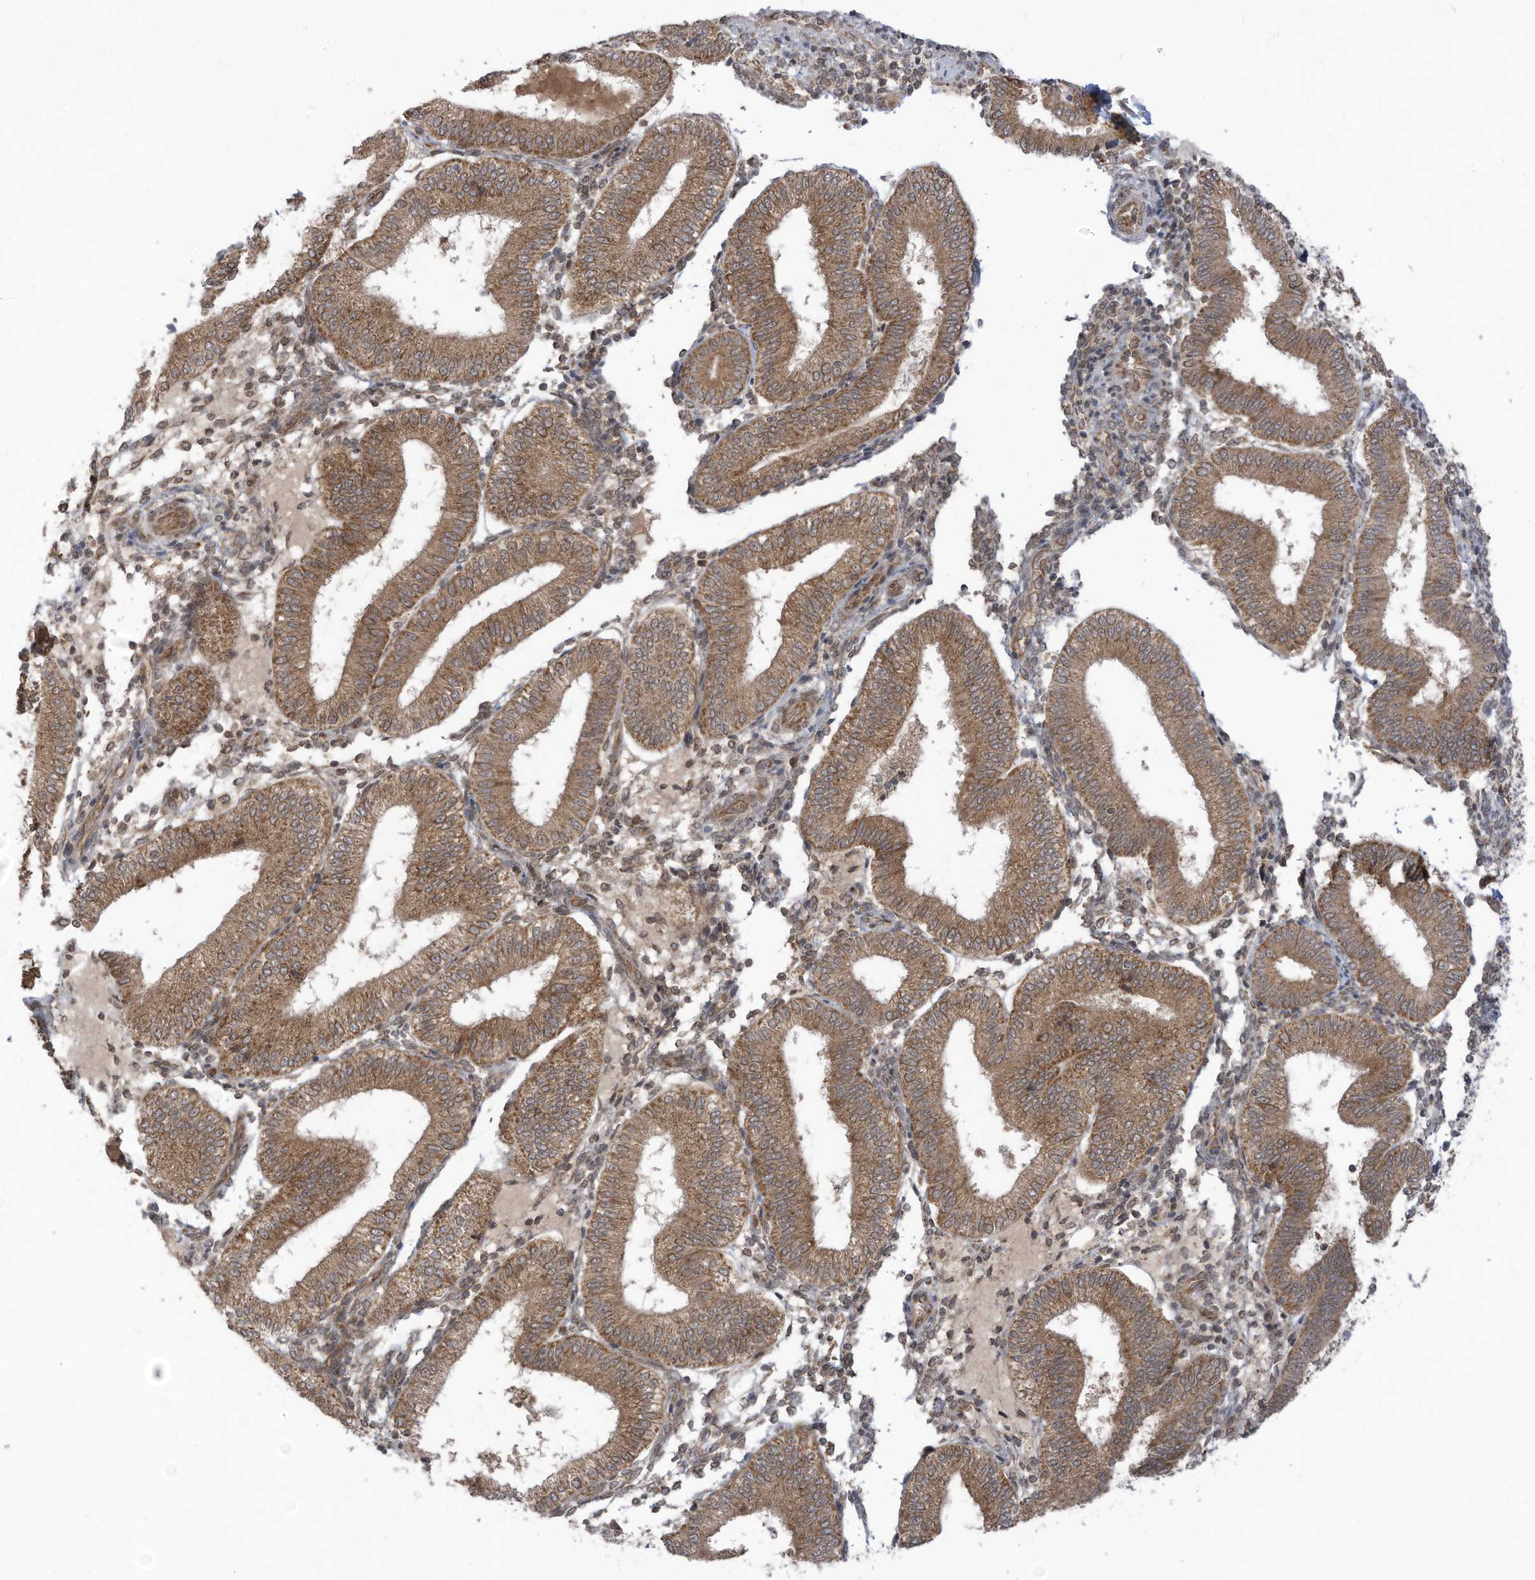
{"staining": {"intensity": "weak", "quantity": "25%-75%", "location": "cytoplasmic/membranous"}, "tissue": "endometrium", "cell_type": "Cells in endometrial stroma", "image_type": "normal", "snomed": [{"axis": "morphology", "description": "Normal tissue, NOS"}, {"axis": "topography", "description": "Endometrium"}], "caption": "Immunohistochemical staining of benign endometrium demonstrates weak cytoplasmic/membranous protein positivity in approximately 25%-75% of cells in endometrial stroma.", "gene": "TRIM67", "patient": {"sex": "female", "age": 39}}